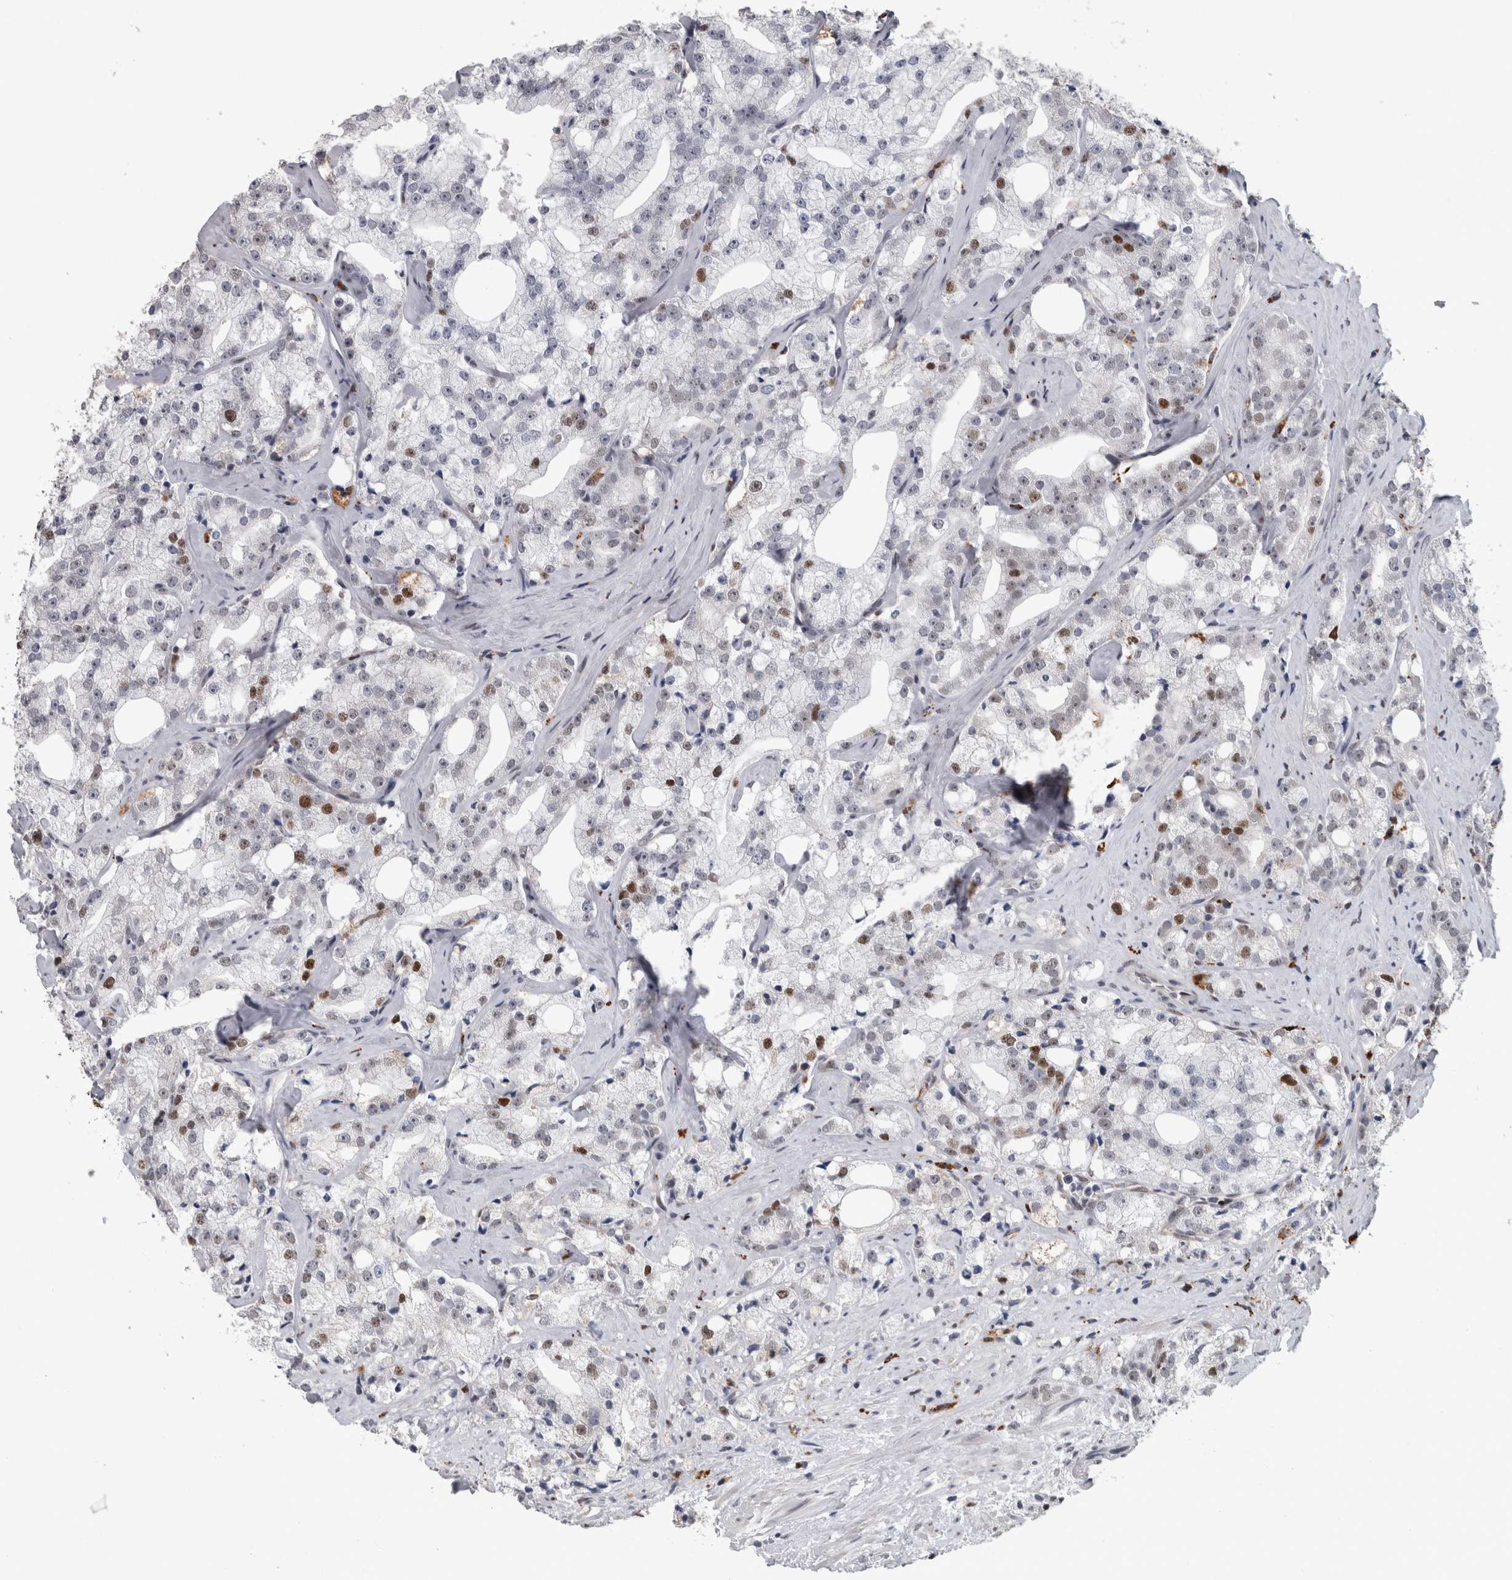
{"staining": {"intensity": "moderate", "quantity": "<25%", "location": "nuclear"}, "tissue": "prostate cancer", "cell_type": "Tumor cells", "image_type": "cancer", "snomed": [{"axis": "morphology", "description": "Adenocarcinoma, High grade"}, {"axis": "topography", "description": "Prostate"}], "caption": "Immunohistochemistry (IHC) (DAB (3,3'-diaminobenzidine)) staining of adenocarcinoma (high-grade) (prostate) reveals moderate nuclear protein positivity in approximately <25% of tumor cells.", "gene": "POLD2", "patient": {"sex": "male", "age": 64}}